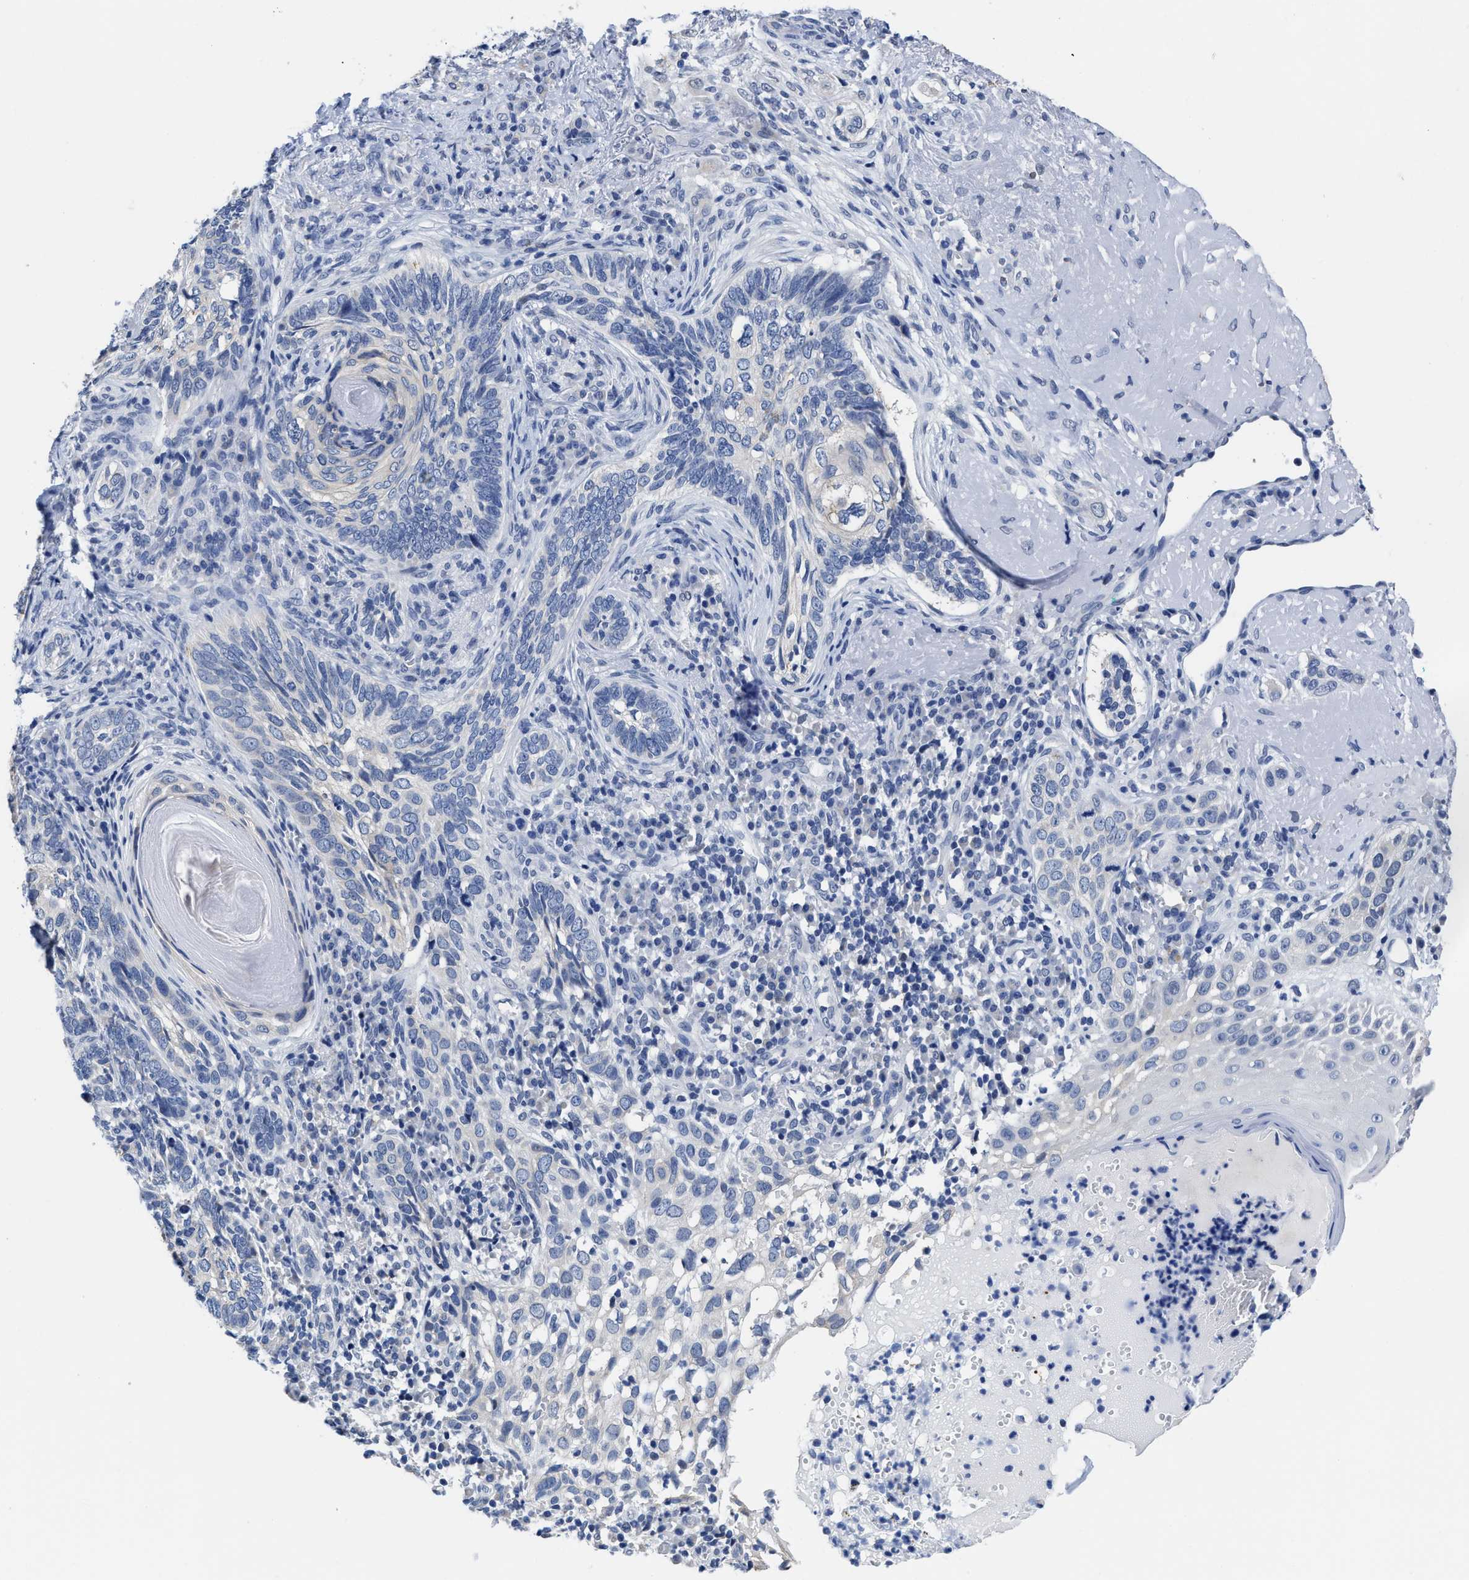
{"staining": {"intensity": "negative", "quantity": "none", "location": "none"}, "tissue": "skin cancer", "cell_type": "Tumor cells", "image_type": "cancer", "snomed": [{"axis": "morphology", "description": "Basal cell carcinoma"}, {"axis": "topography", "description": "Skin"}], "caption": "Tumor cells show no significant staining in skin cancer (basal cell carcinoma).", "gene": "HOOK1", "patient": {"sex": "female", "age": 89}}